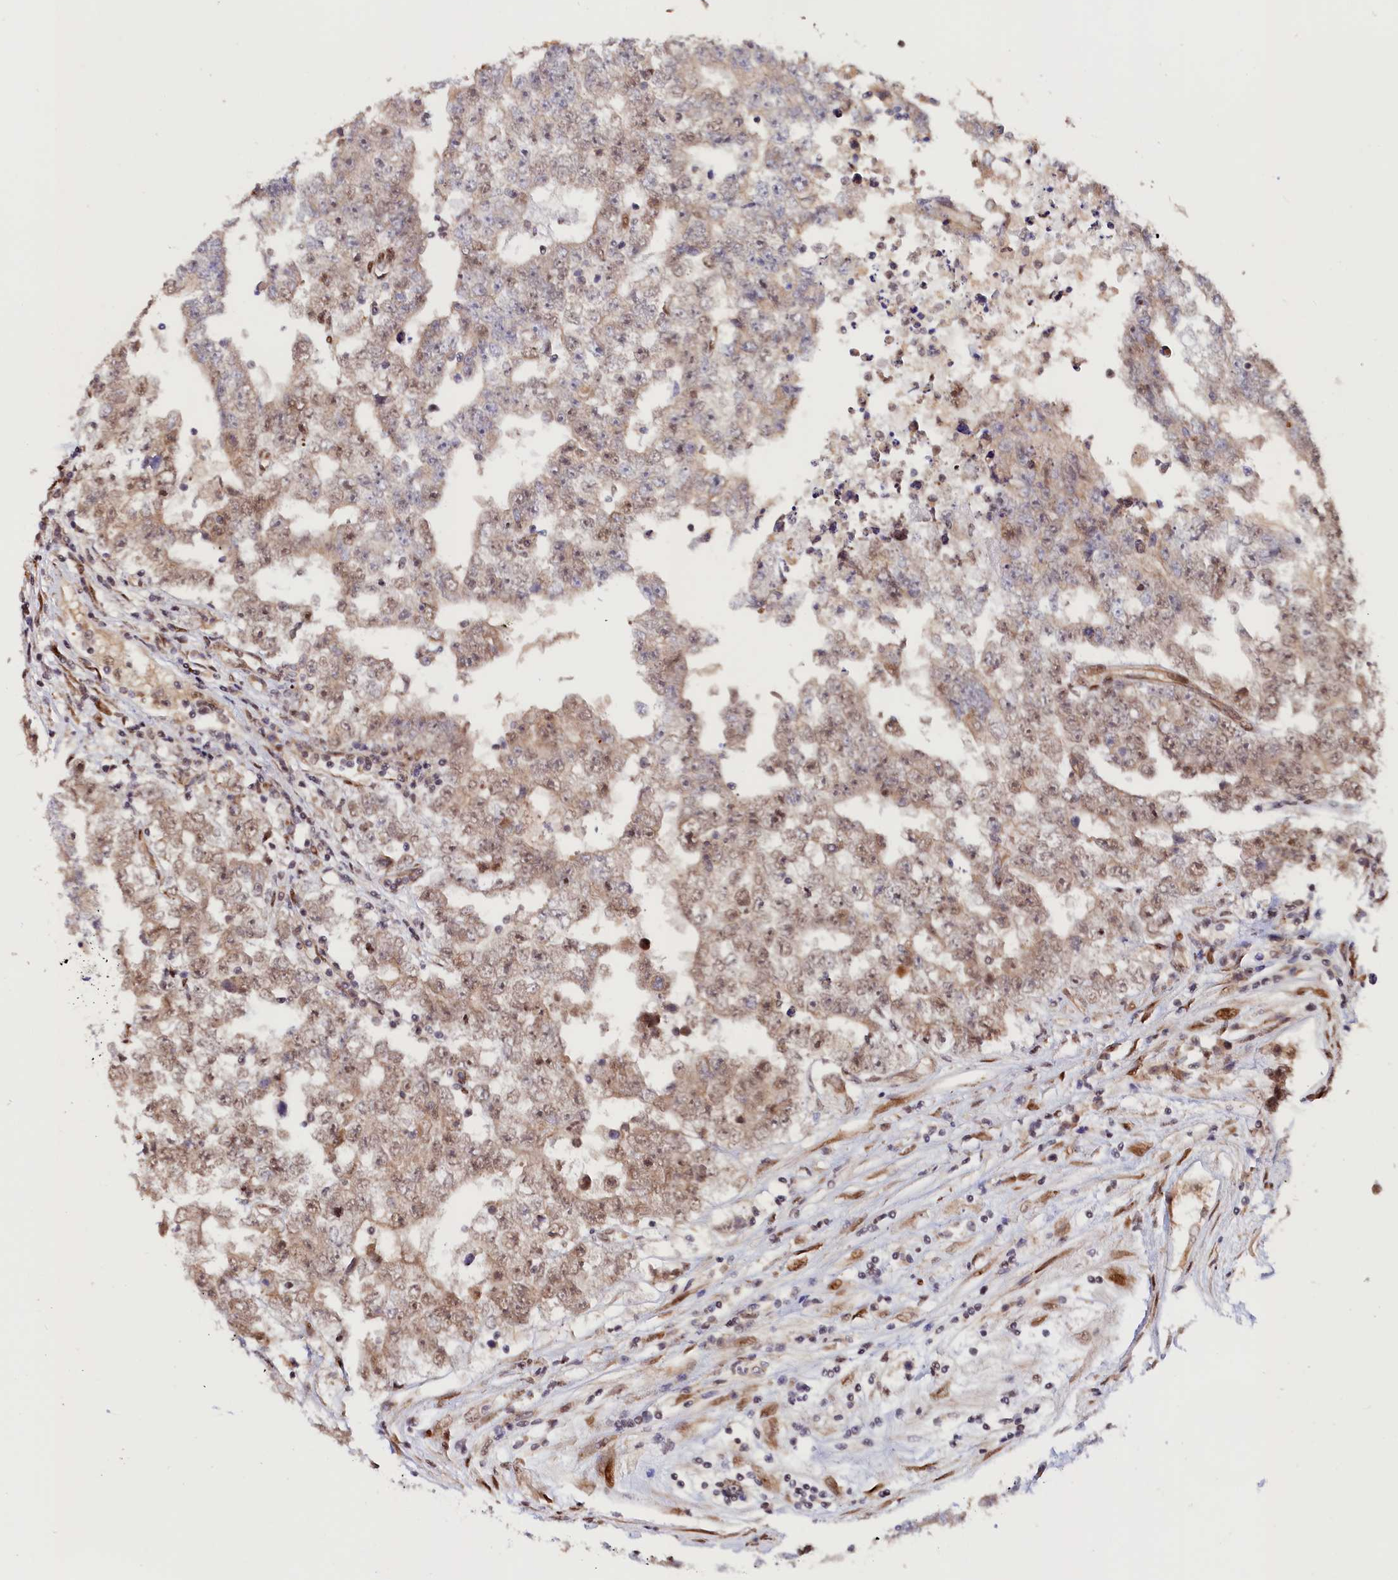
{"staining": {"intensity": "weak", "quantity": "25%-75%", "location": "nuclear"}, "tissue": "testis cancer", "cell_type": "Tumor cells", "image_type": "cancer", "snomed": [{"axis": "morphology", "description": "Carcinoma, Embryonal, NOS"}, {"axis": "topography", "description": "Testis"}], "caption": "Immunohistochemical staining of human testis cancer (embryonal carcinoma) reveals weak nuclear protein positivity in about 25%-75% of tumor cells.", "gene": "ANKRD24", "patient": {"sex": "male", "age": 25}}